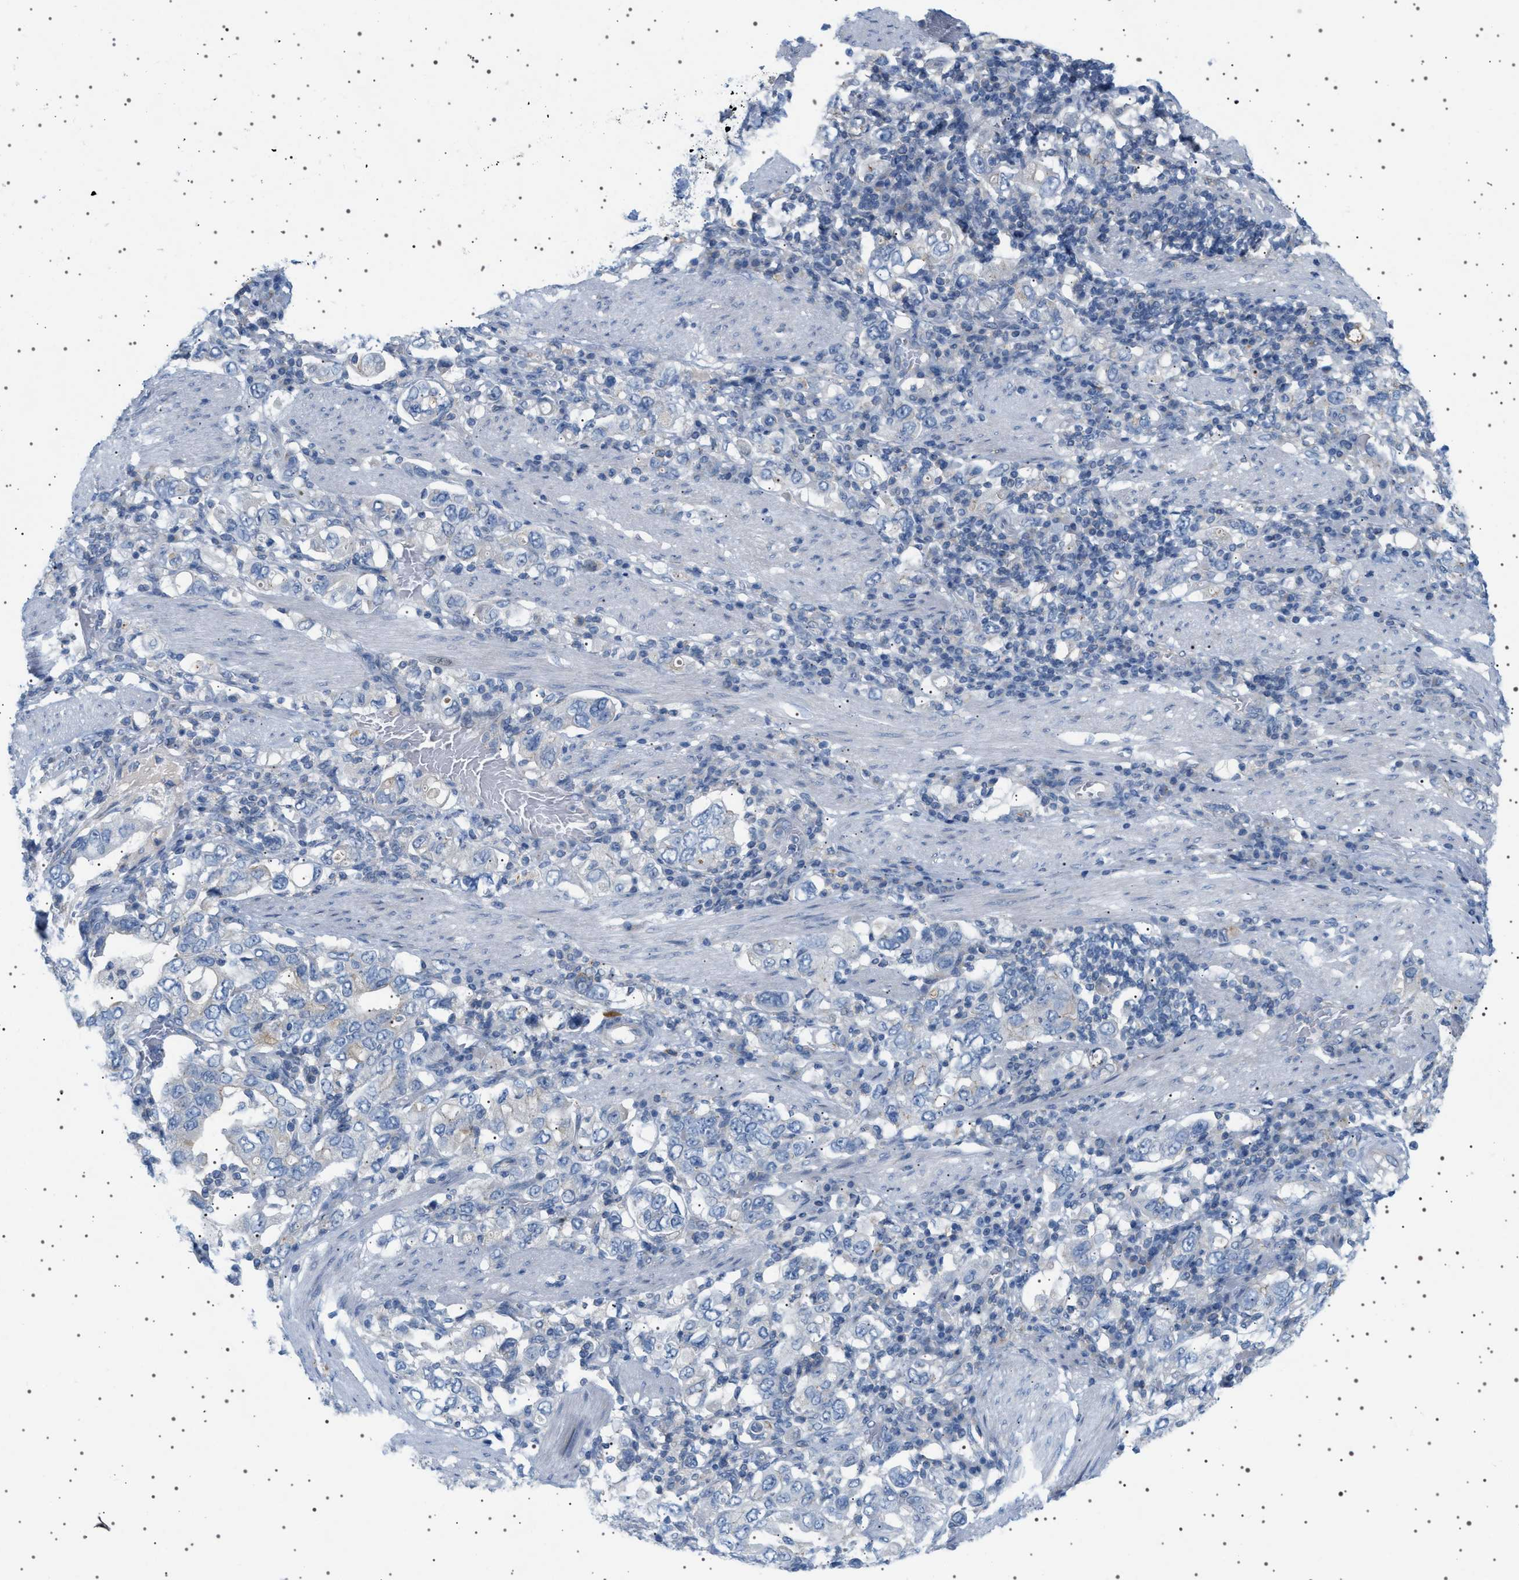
{"staining": {"intensity": "negative", "quantity": "none", "location": "none"}, "tissue": "stomach cancer", "cell_type": "Tumor cells", "image_type": "cancer", "snomed": [{"axis": "morphology", "description": "Adenocarcinoma, NOS"}, {"axis": "topography", "description": "Stomach, upper"}], "caption": "Immunohistochemistry (IHC) micrograph of neoplastic tissue: human stomach cancer (adenocarcinoma) stained with DAB (3,3'-diaminobenzidine) displays no significant protein staining in tumor cells.", "gene": "ADCY10", "patient": {"sex": "male", "age": 62}}